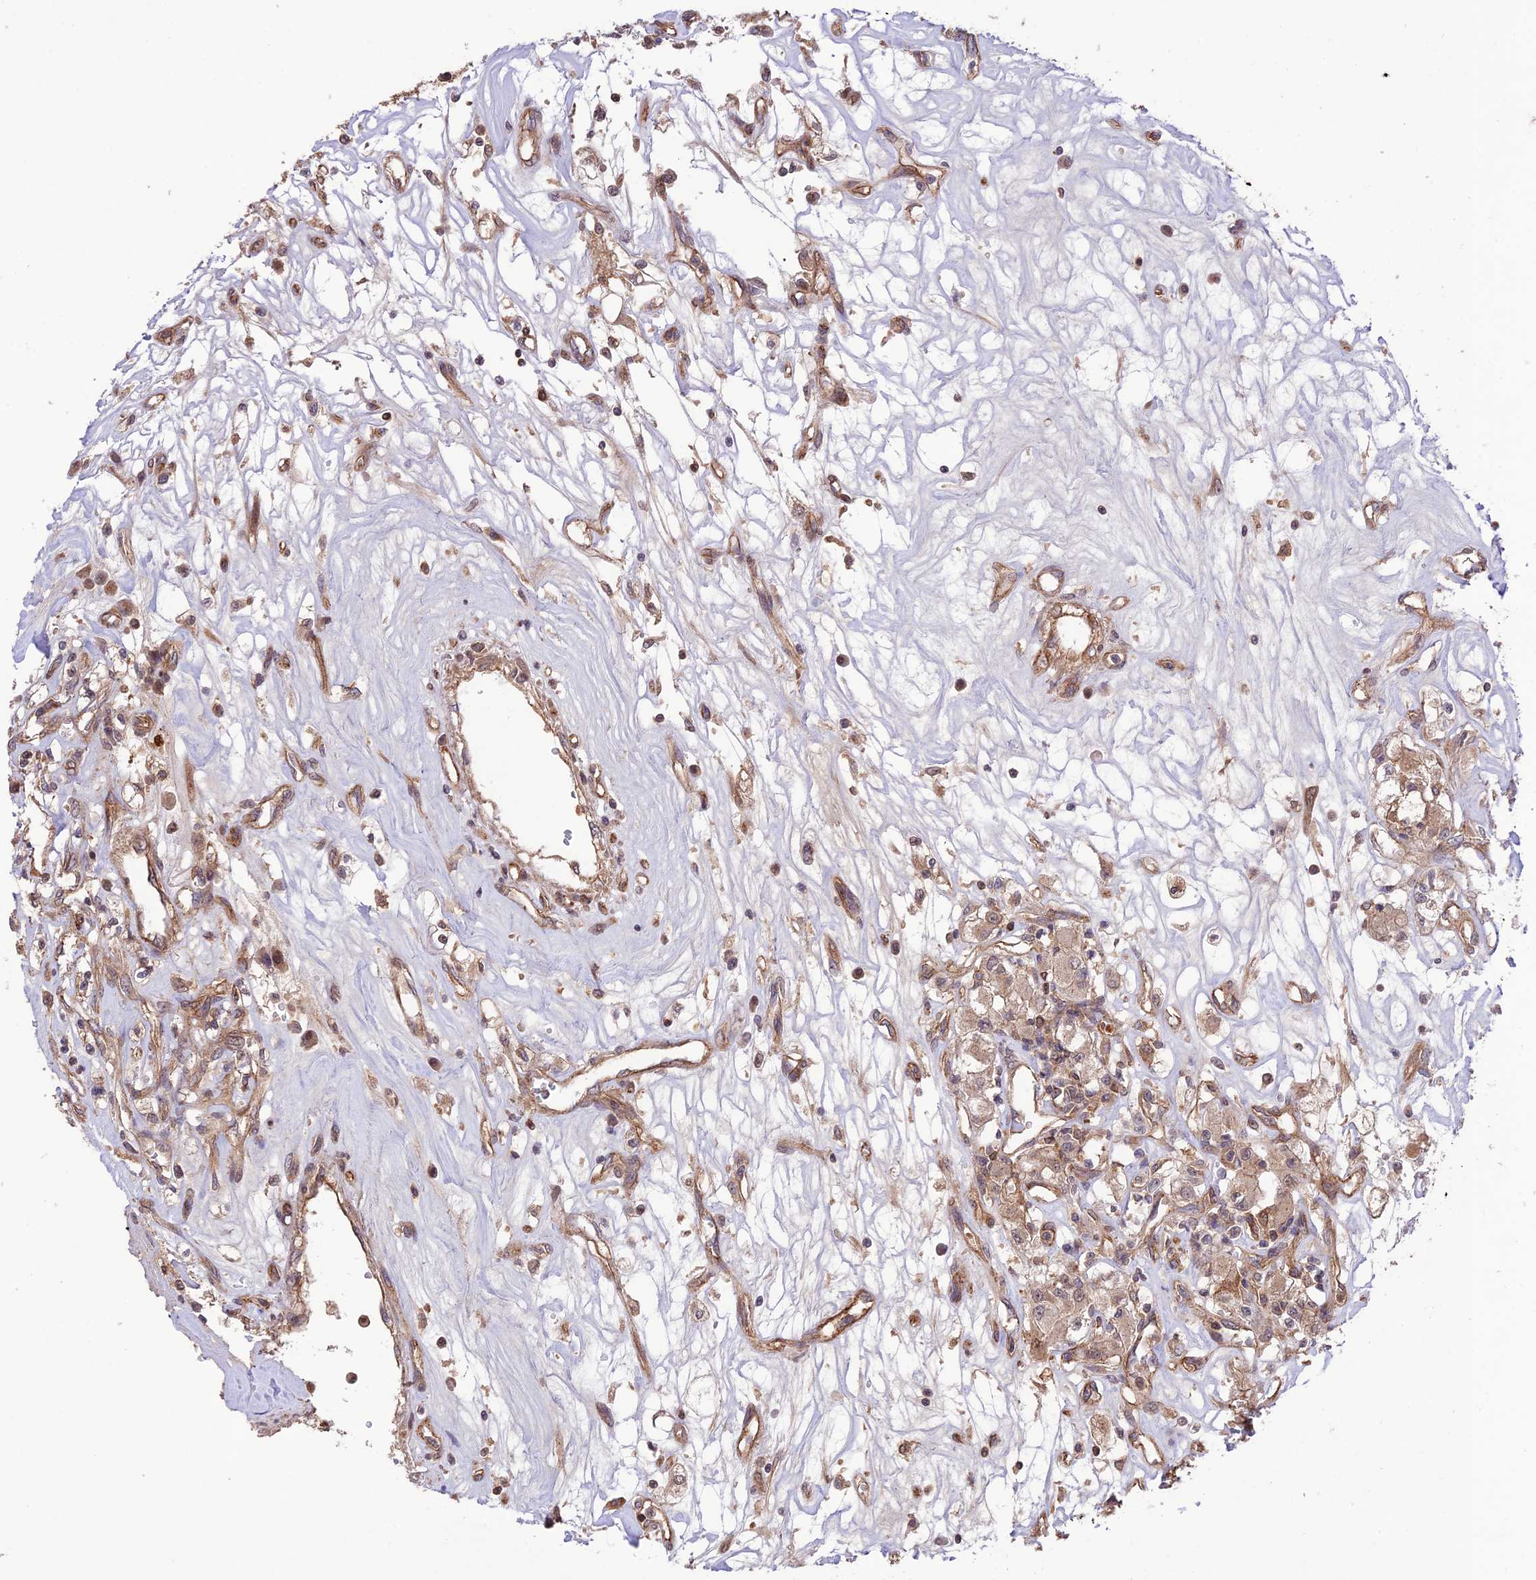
{"staining": {"intensity": "weak", "quantity": ">75%", "location": "cytoplasmic/membranous"}, "tissue": "renal cancer", "cell_type": "Tumor cells", "image_type": "cancer", "snomed": [{"axis": "morphology", "description": "Adenocarcinoma, NOS"}, {"axis": "topography", "description": "Kidney"}], "caption": "Immunohistochemical staining of human renal adenocarcinoma displays low levels of weak cytoplasmic/membranous expression in approximately >75% of tumor cells.", "gene": "FCHSD1", "patient": {"sex": "female", "age": 59}}